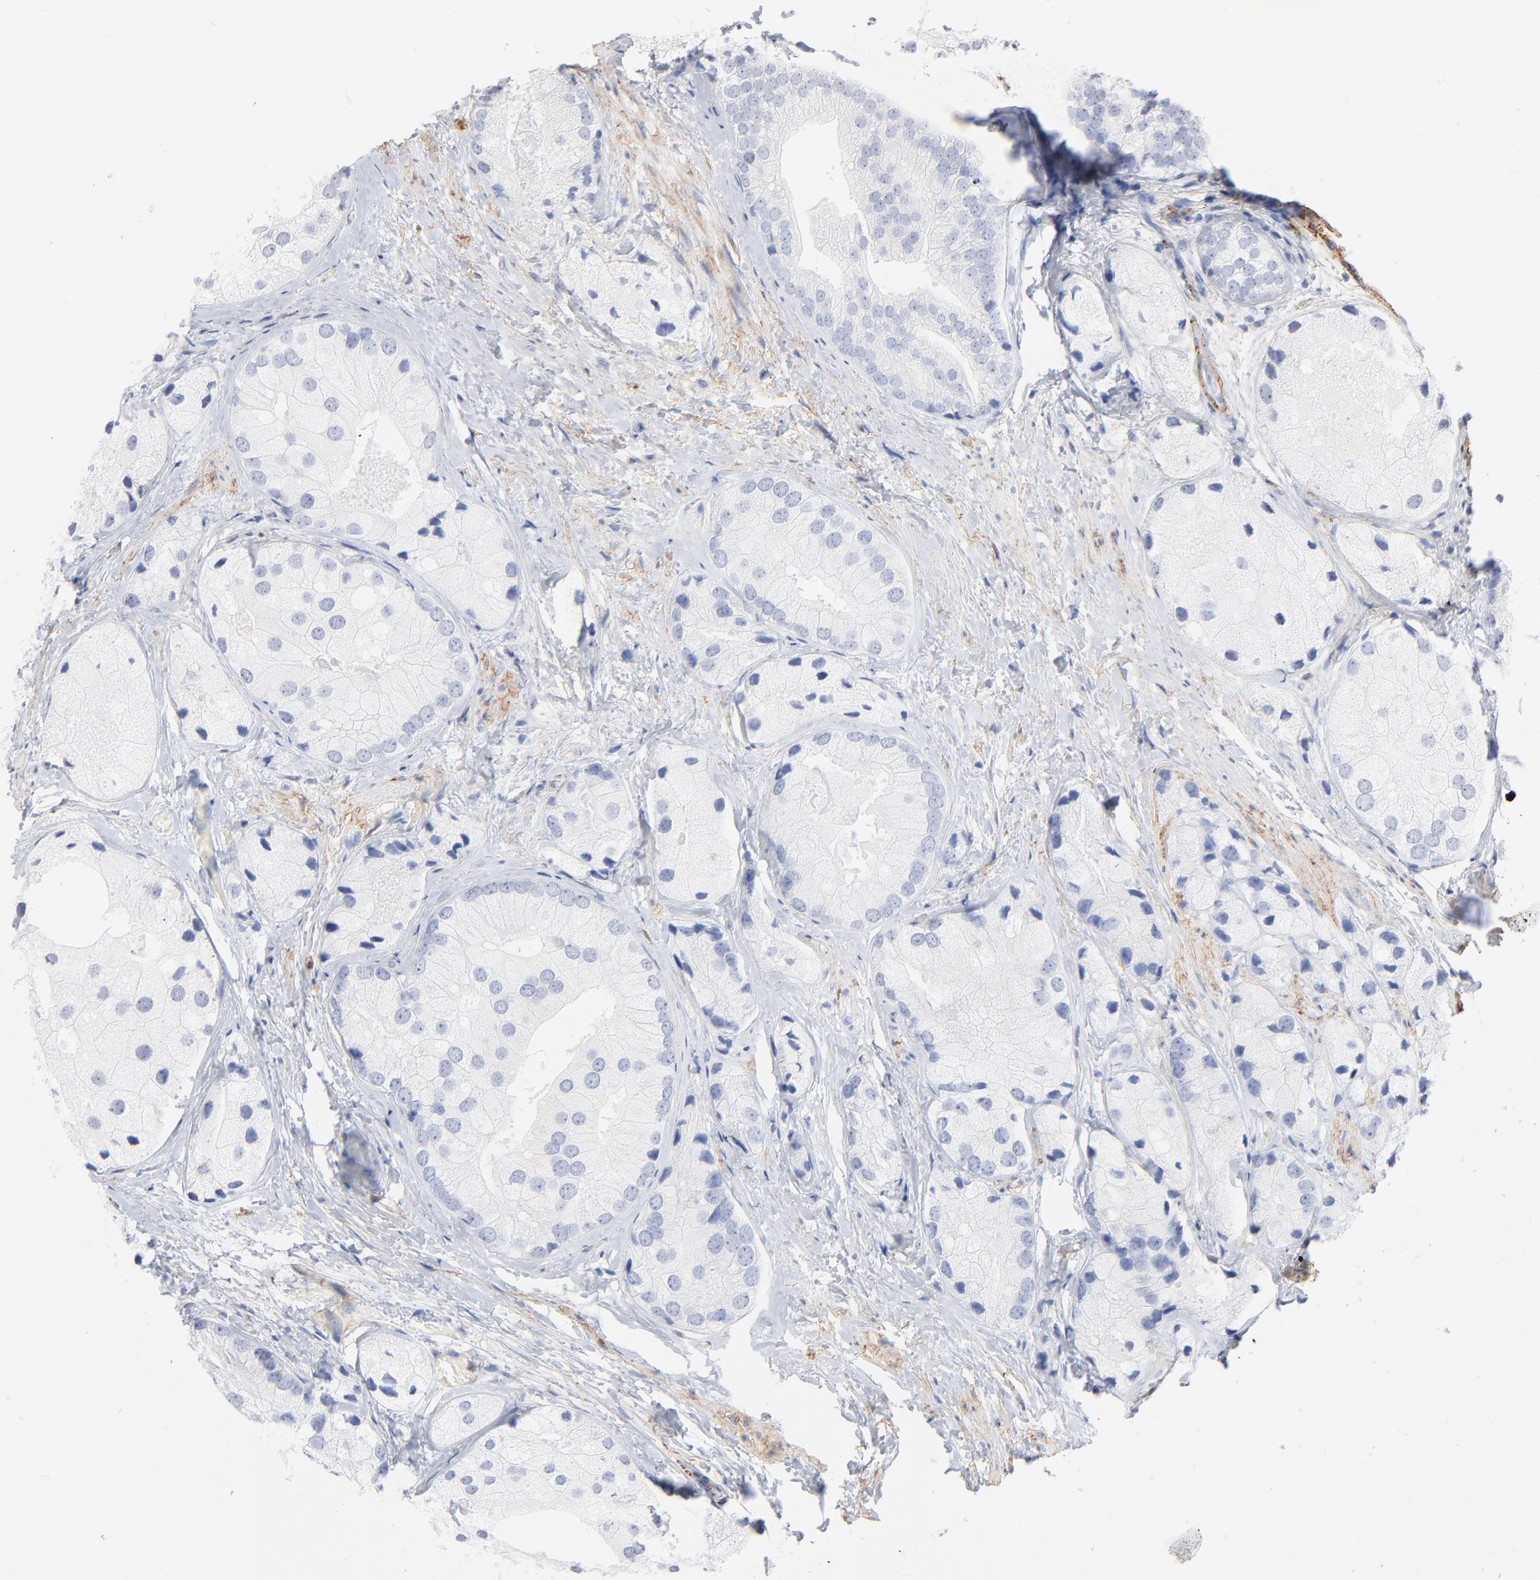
{"staining": {"intensity": "negative", "quantity": "none", "location": "none"}, "tissue": "prostate cancer", "cell_type": "Tumor cells", "image_type": "cancer", "snomed": [{"axis": "morphology", "description": "Adenocarcinoma, Low grade"}, {"axis": "topography", "description": "Prostate"}], "caption": "Immunohistochemical staining of human prostate cancer (adenocarcinoma (low-grade)) shows no significant staining in tumor cells.", "gene": "AGTR1", "patient": {"sex": "male", "age": 69}}